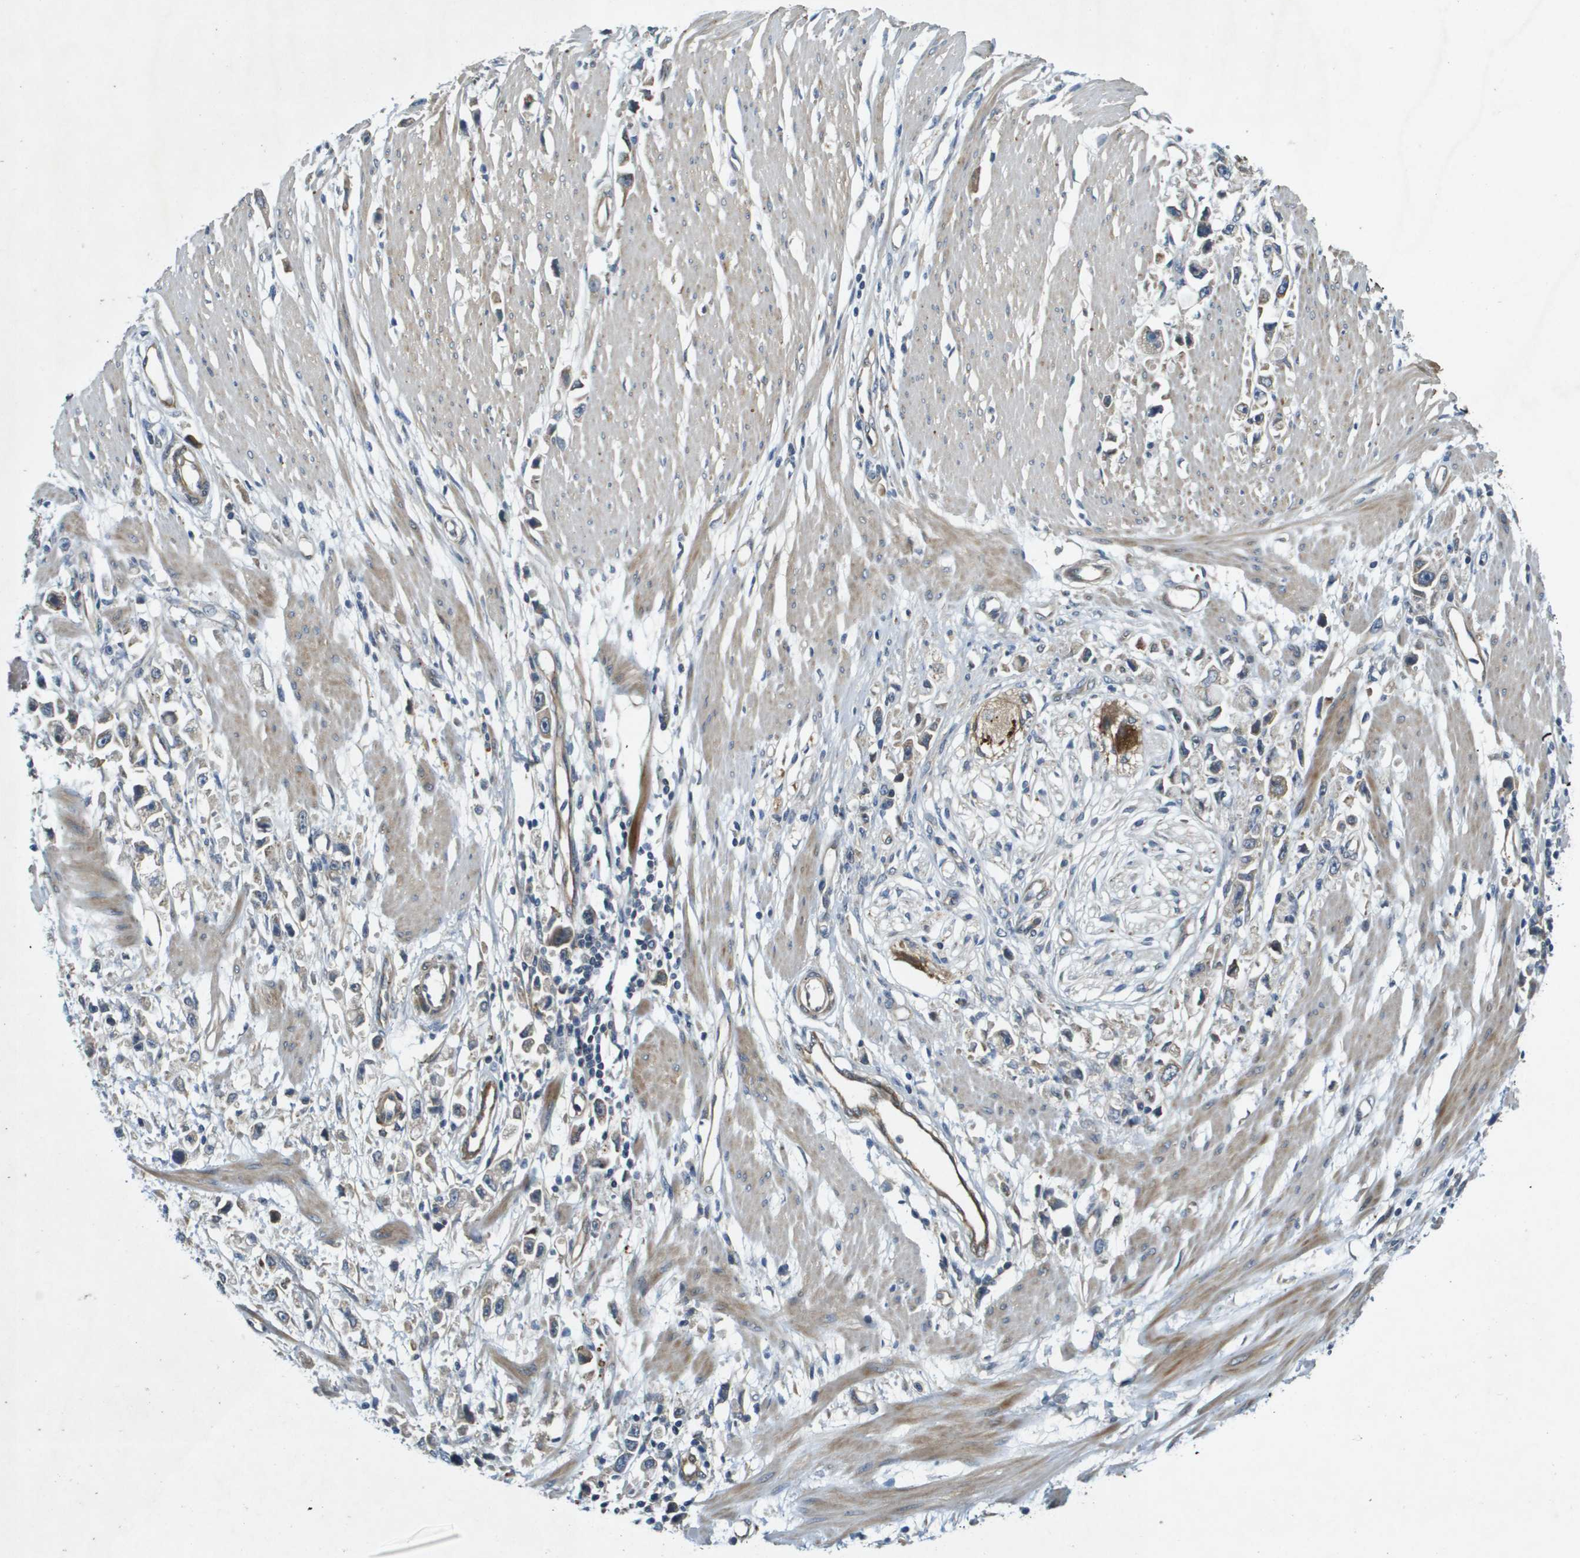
{"staining": {"intensity": "weak", "quantity": "<25%", "location": "cytoplasmic/membranous"}, "tissue": "stomach cancer", "cell_type": "Tumor cells", "image_type": "cancer", "snomed": [{"axis": "morphology", "description": "Adenocarcinoma, NOS"}, {"axis": "topography", "description": "Stomach"}], "caption": "Human adenocarcinoma (stomach) stained for a protein using immunohistochemistry (IHC) reveals no positivity in tumor cells.", "gene": "PGAP3", "patient": {"sex": "female", "age": 59}}